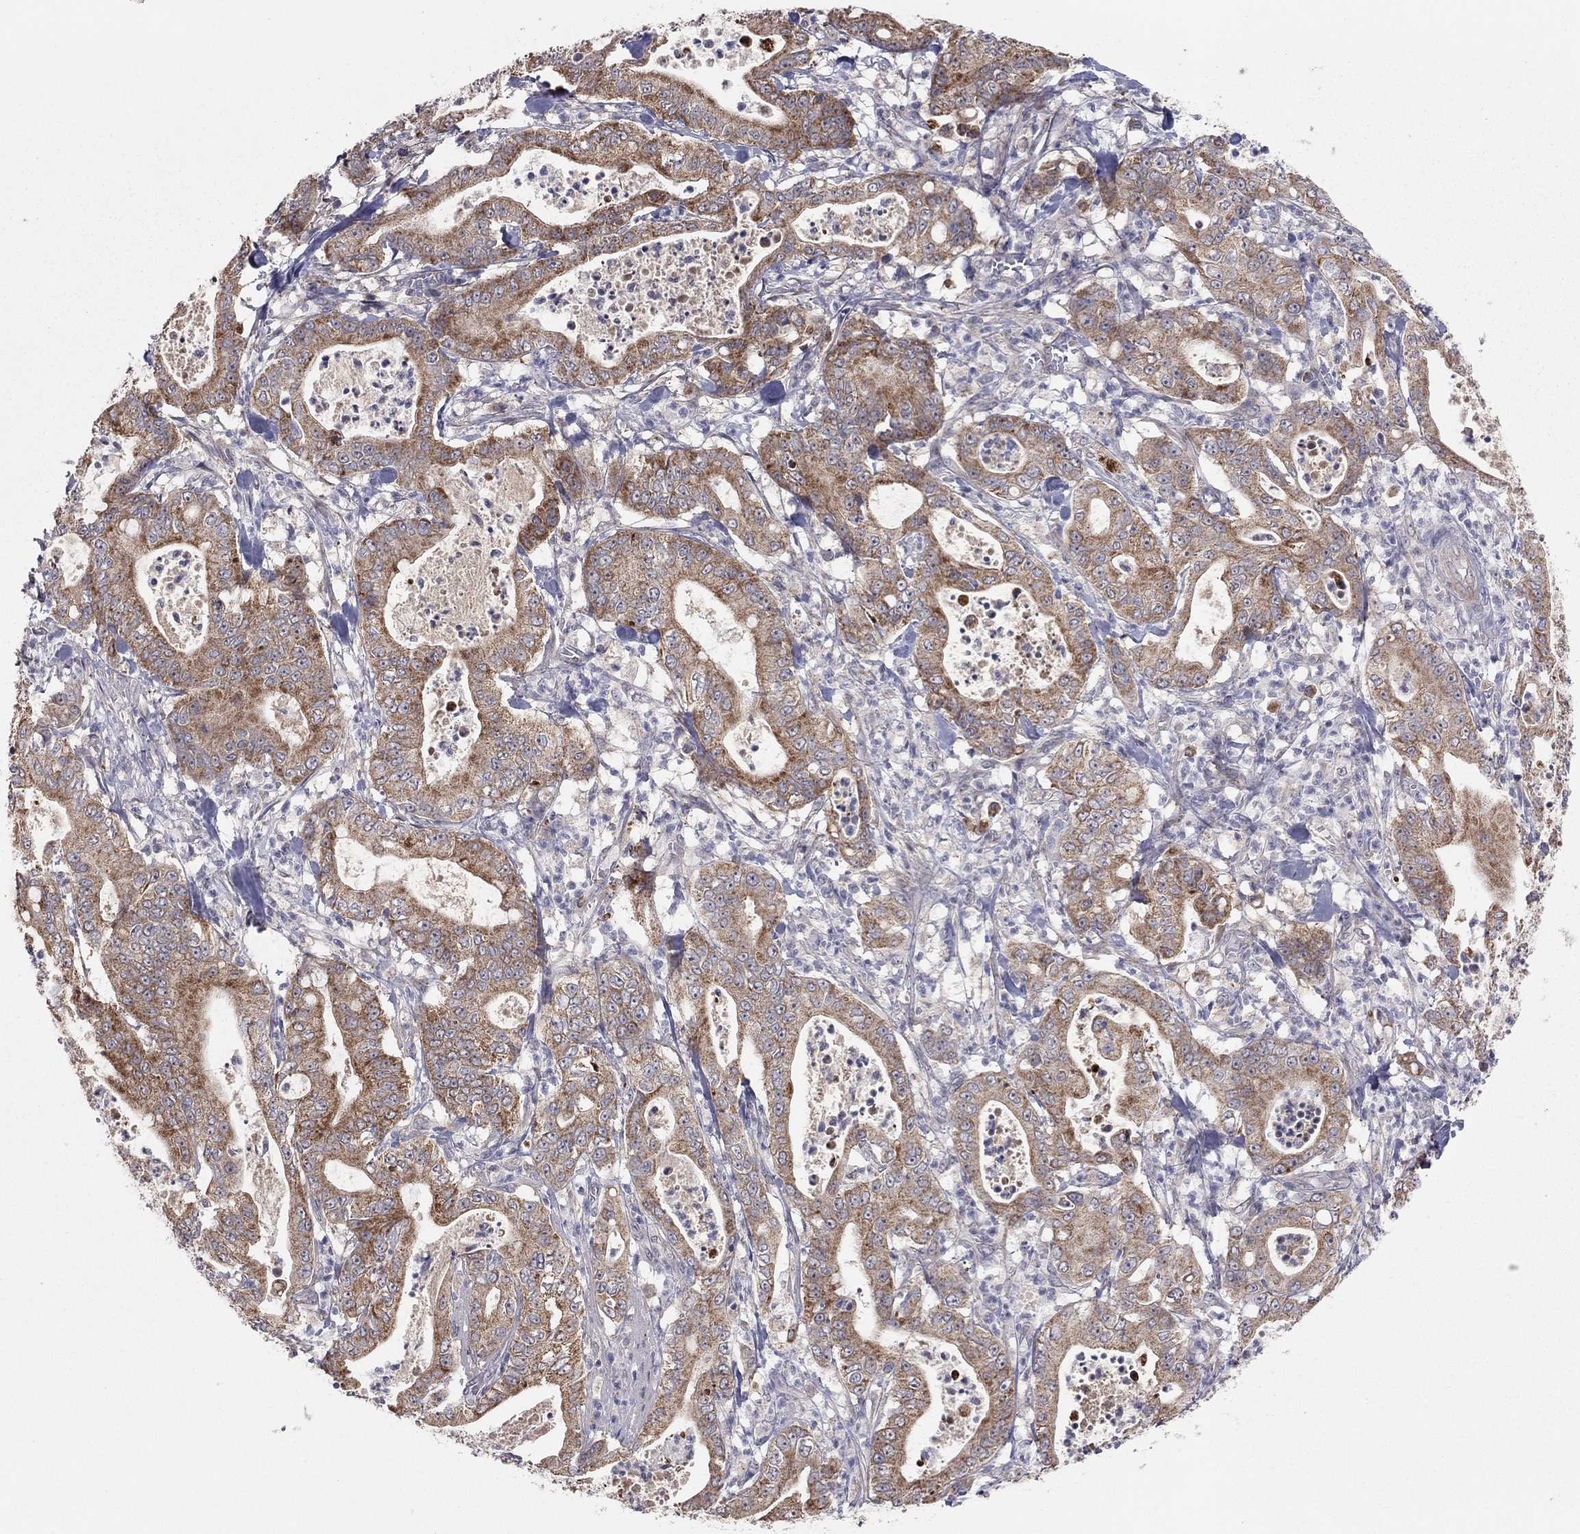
{"staining": {"intensity": "strong", "quantity": "25%-75%", "location": "cytoplasmic/membranous"}, "tissue": "pancreatic cancer", "cell_type": "Tumor cells", "image_type": "cancer", "snomed": [{"axis": "morphology", "description": "Adenocarcinoma, NOS"}, {"axis": "topography", "description": "Pancreas"}], "caption": "Pancreatic cancer (adenocarcinoma) was stained to show a protein in brown. There is high levels of strong cytoplasmic/membranous expression in approximately 25%-75% of tumor cells.", "gene": "CRACDL", "patient": {"sex": "male", "age": 71}}